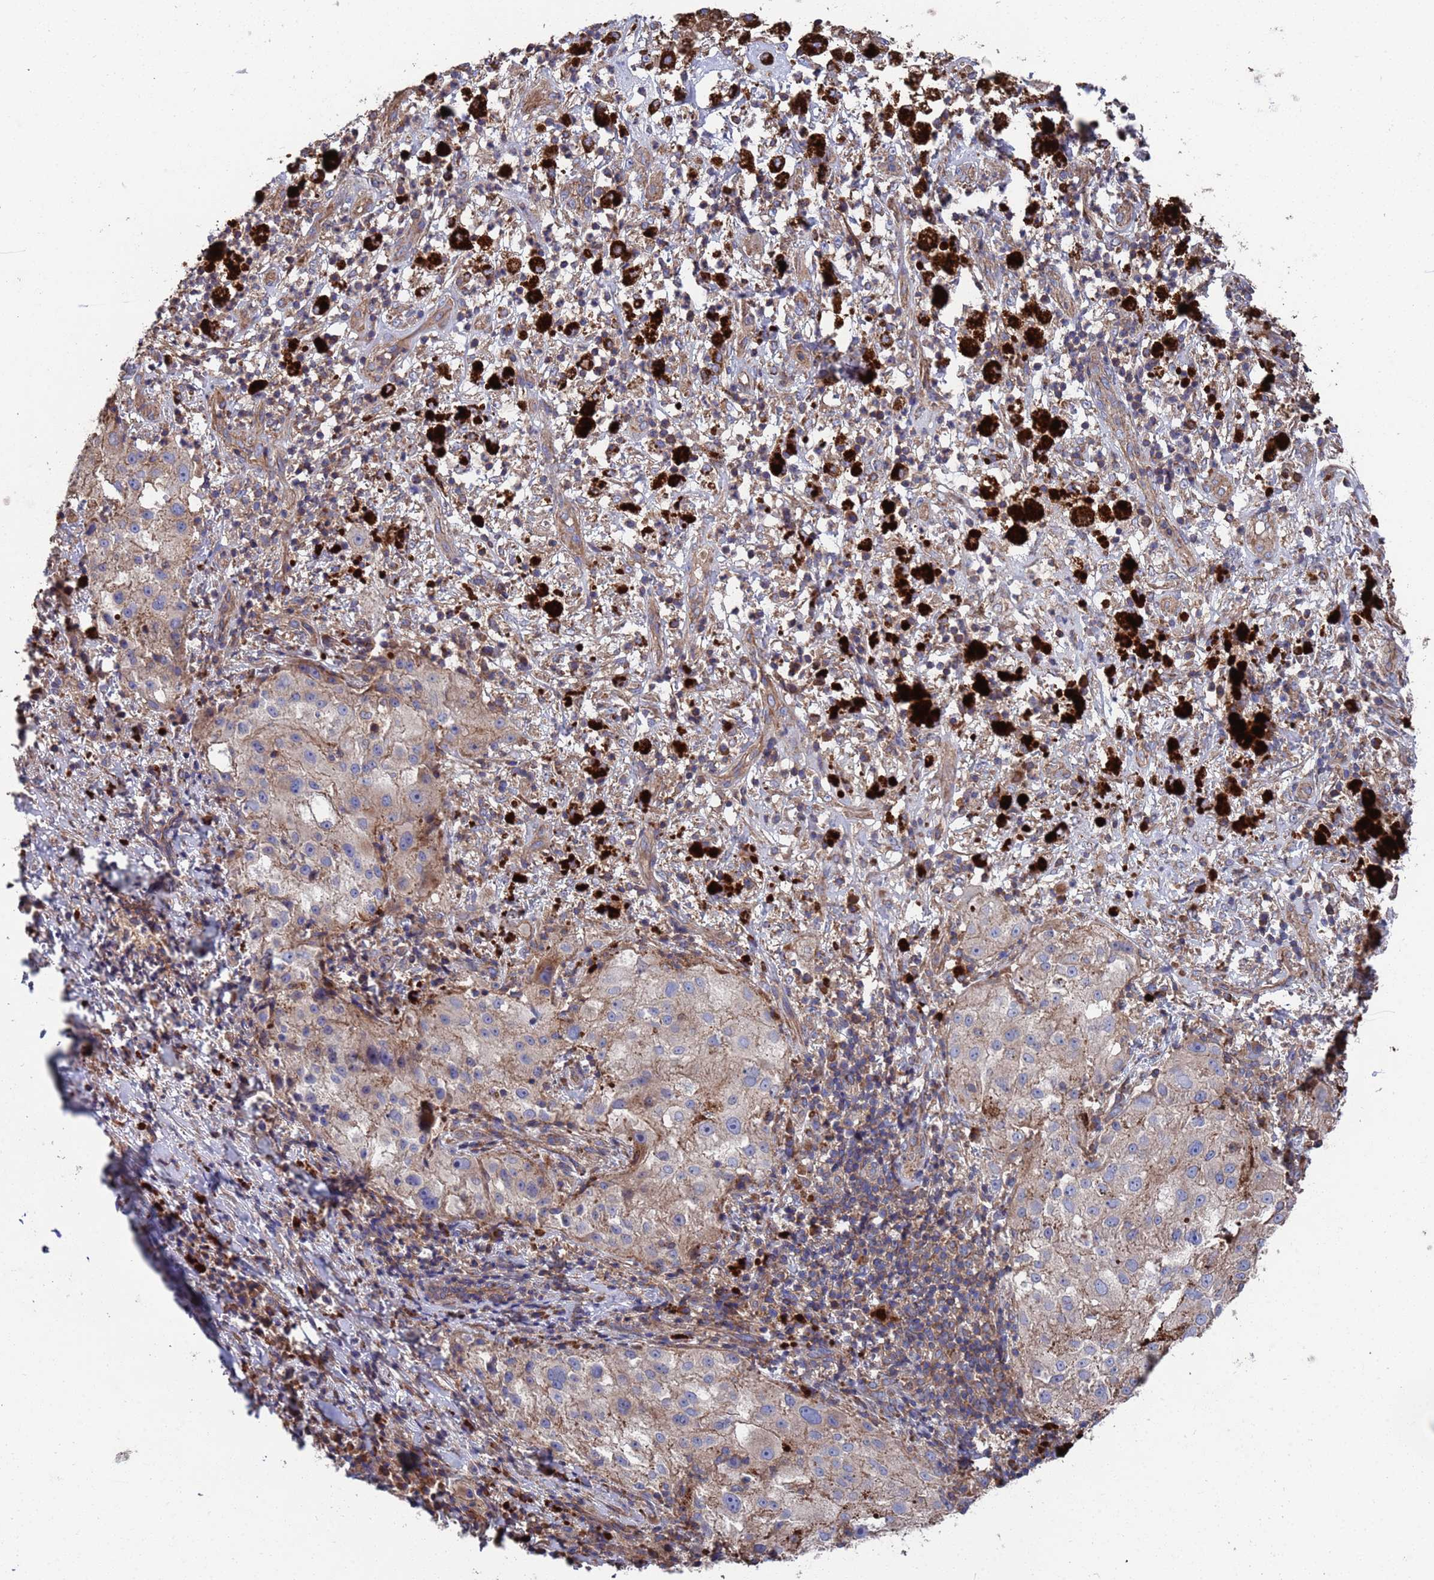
{"staining": {"intensity": "weak", "quantity": "25%-75%", "location": "cytoplasmic/membranous"}, "tissue": "melanoma", "cell_type": "Tumor cells", "image_type": "cancer", "snomed": [{"axis": "morphology", "description": "Necrosis, NOS"}, {"axis": "morphology", "description": "Malignant melanoma, NOS"}, {"axis": "topography", "description": "Skin"}], "caption": "Malignant melanoma stained with DAB immunohistochemistry (IHC) exhibits low levels of weak cytoplasmic/membranous positivity in approximately 25%-75% of tumor cells.", "gene": "PYCR1", "patient": {"sex": "female", "age": 87}}